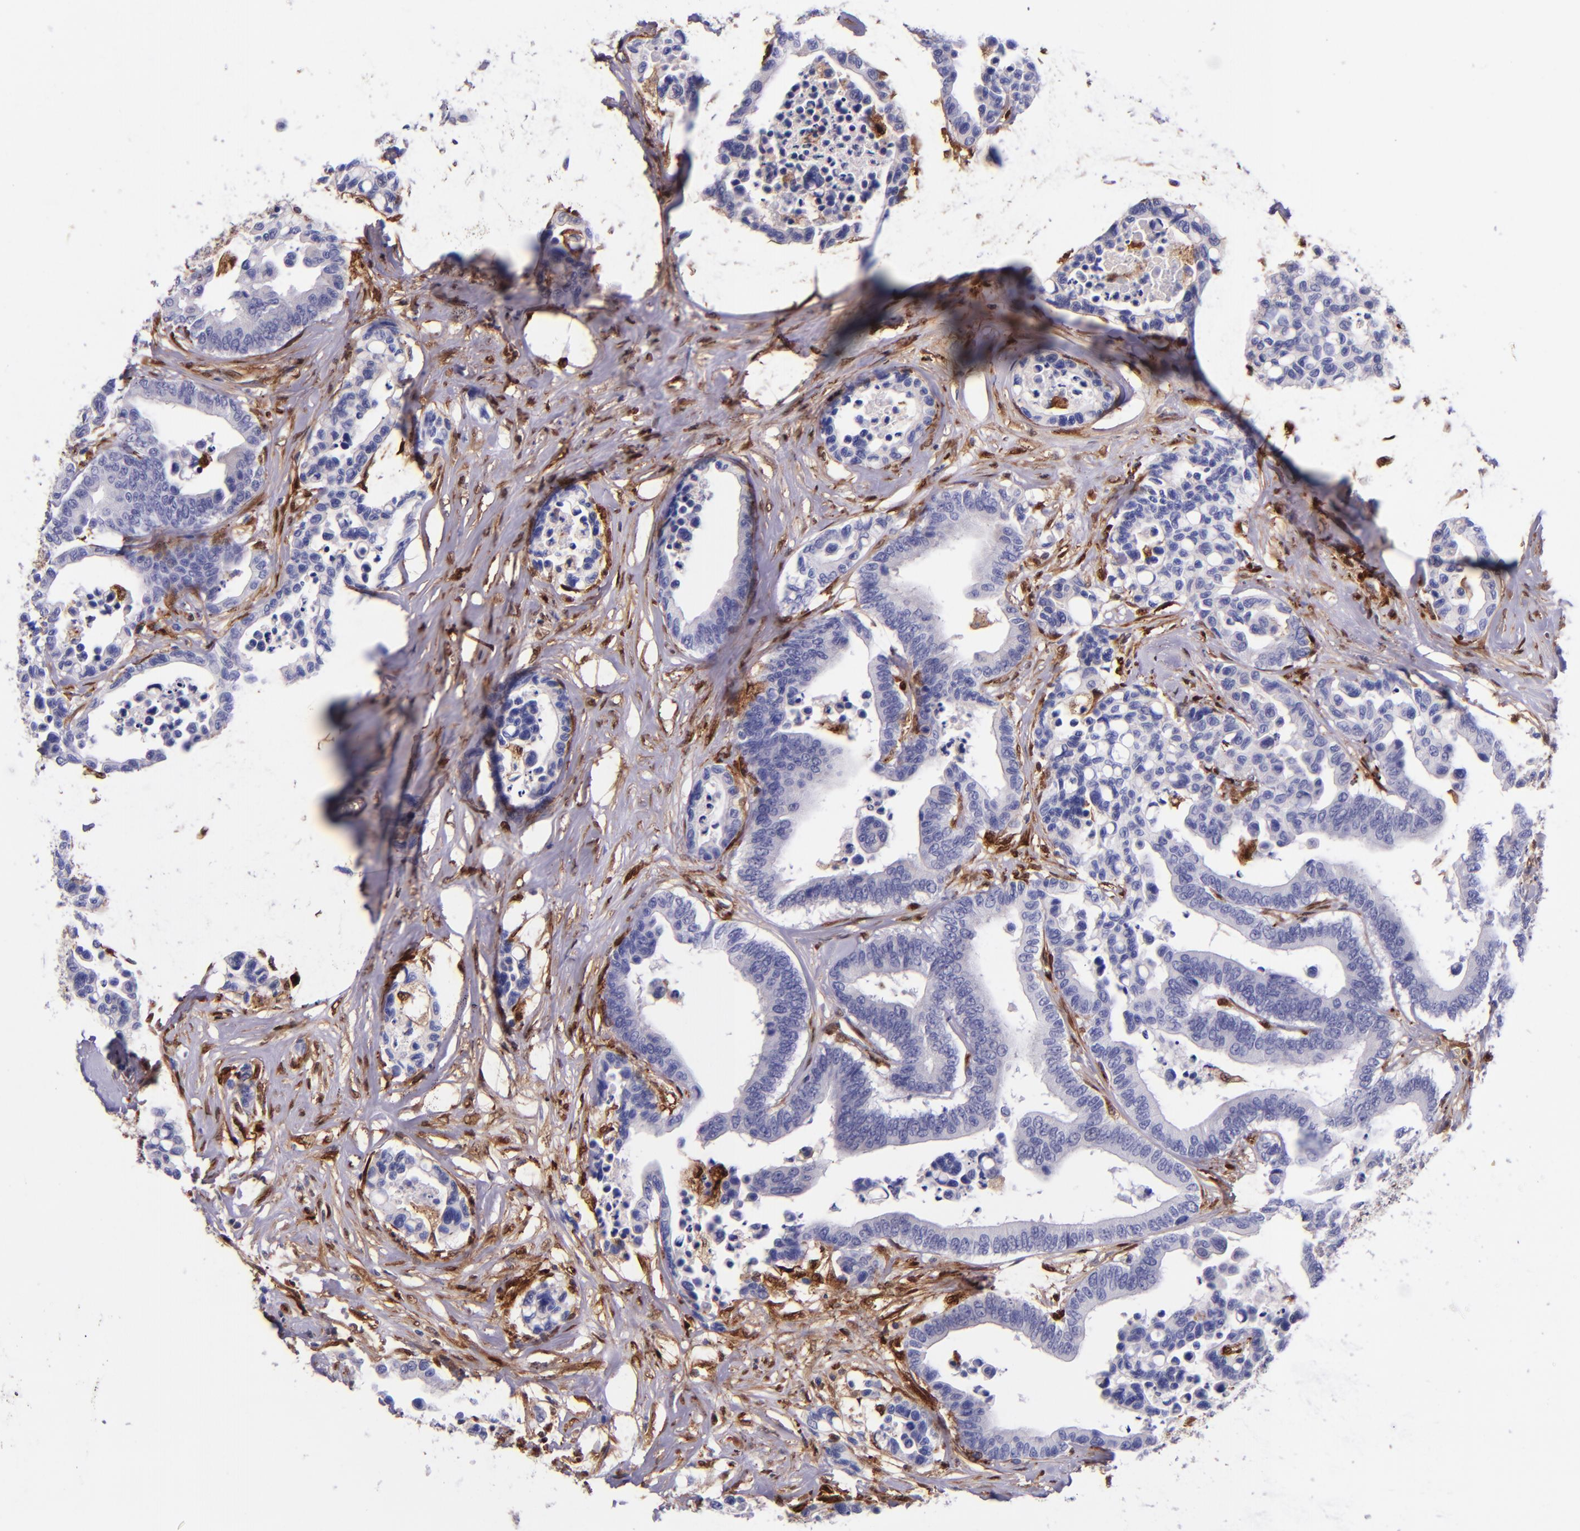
{"staining": {"intensity": "negative", "quantity": "none", "location": "none"}, "tissue": "colorectal cancer", "cell_type": "Tumor cells", "image_type": "cancer", "snomed": [{"axis": "morphology", "description": "Adenocarcinoma, NOS"}, {"axis": "topography", "description": "Colon"}], "caption": "High magnification brightfield microscopy of colorectal adenocarcinoma stained with DAB (3,3'-diaminobenzidine) (brown) and counterstained with hematoxylin (blue): tumor cells show no significant expression.", "gene": "LGALS1", "patient": {"sex": "male", "age": 82}}